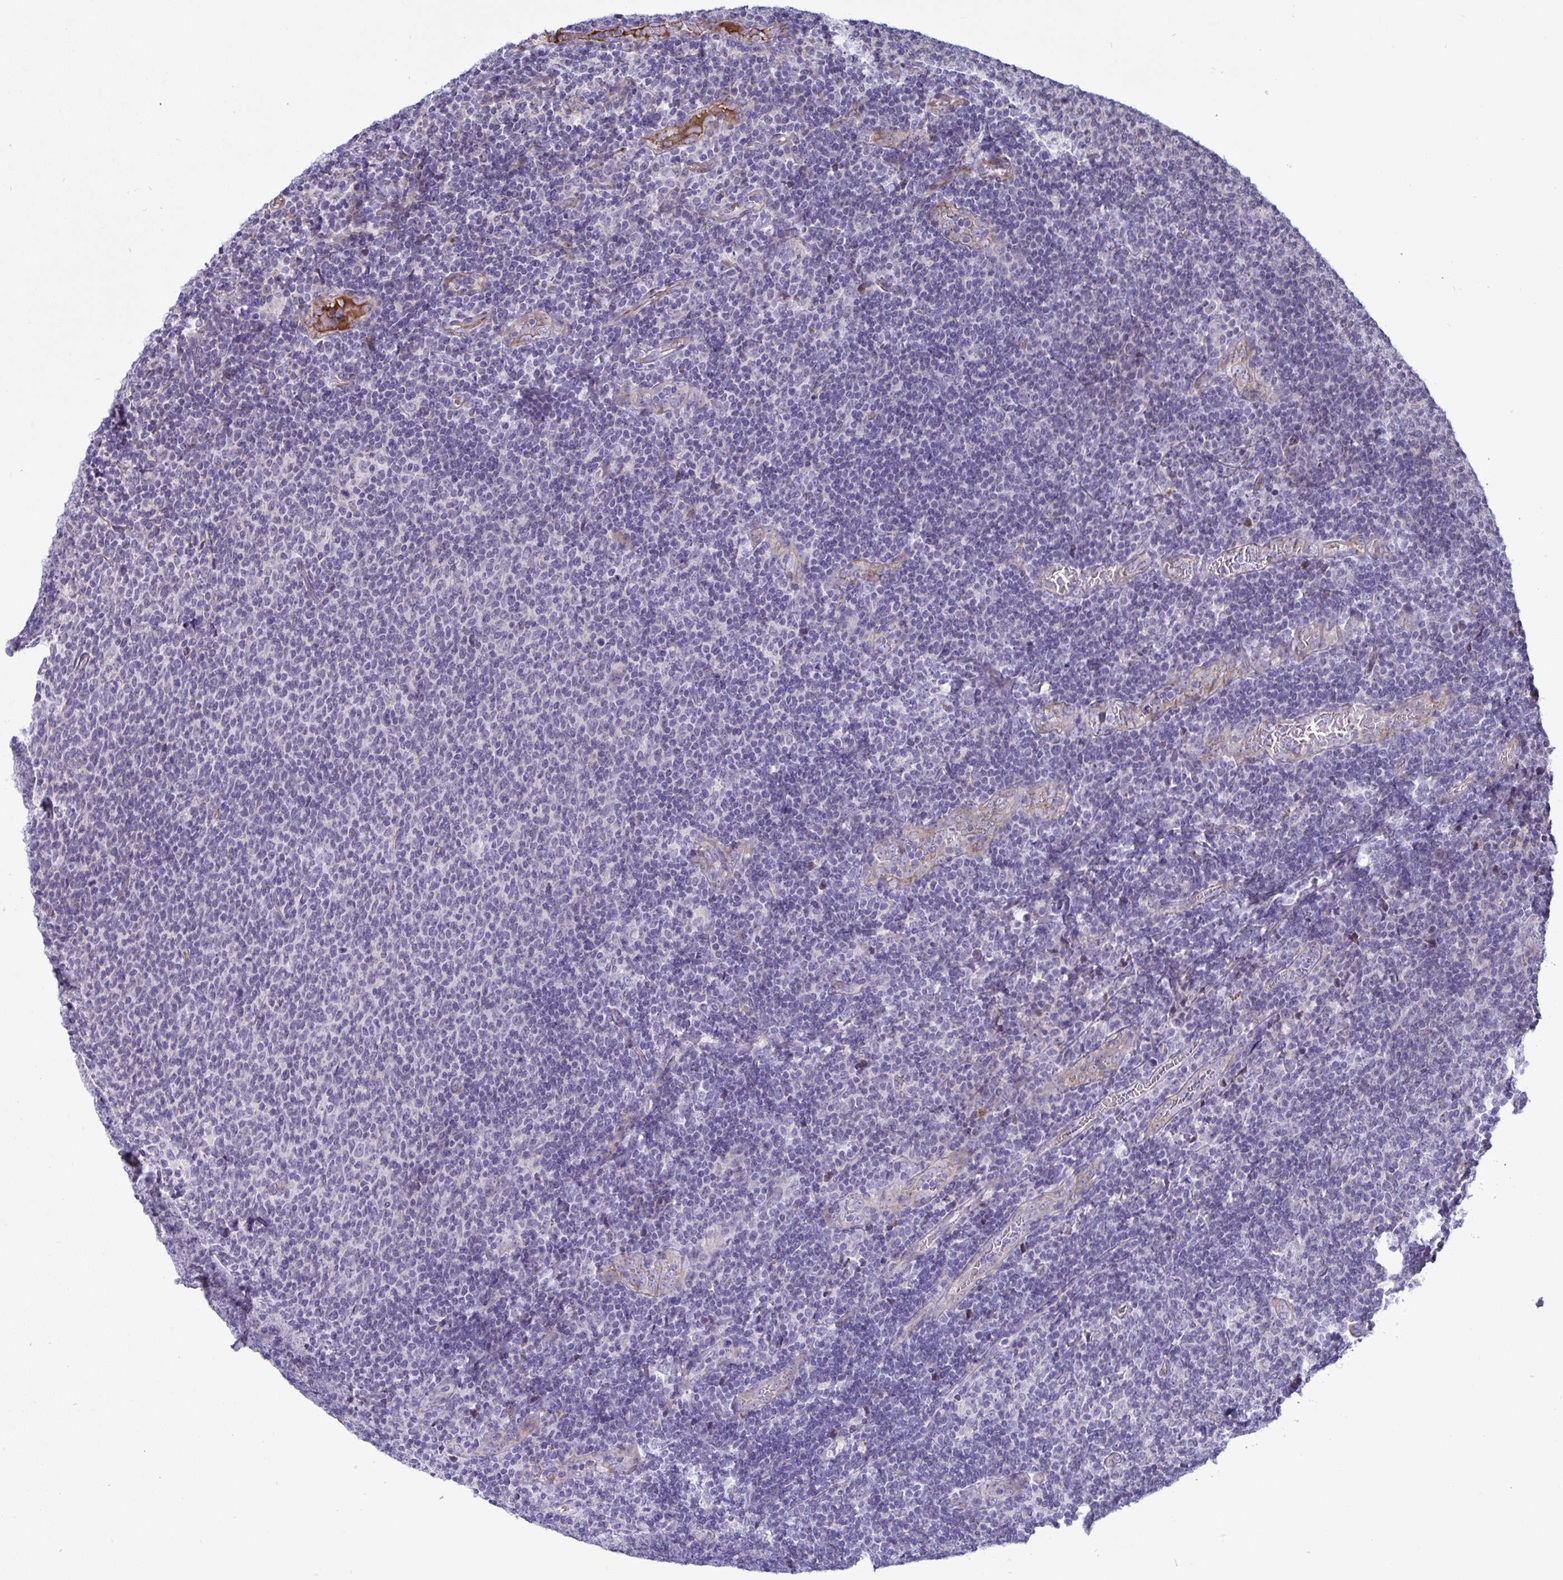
{"staining": {"intensity": "negative", "quantity": "none", "location": "none"}, "tissue": "lymphoma", "cell_type": "Tumor cells", "image_type": "cancer", "snomed": [{"axis": "morphology", "description": "Malignant lymphoma, non-Hodgkin's type, Low grade"}, {"axis": "topography", "description": "Lymph node"}], "caption": "This is an immunohistochemistry image of low-grade malignant lymphoma, non-Hodgkin's type. There is no staining in tumor cells.", "gene": "NTN1", "patient": {"sex": "male", "age": 52}}